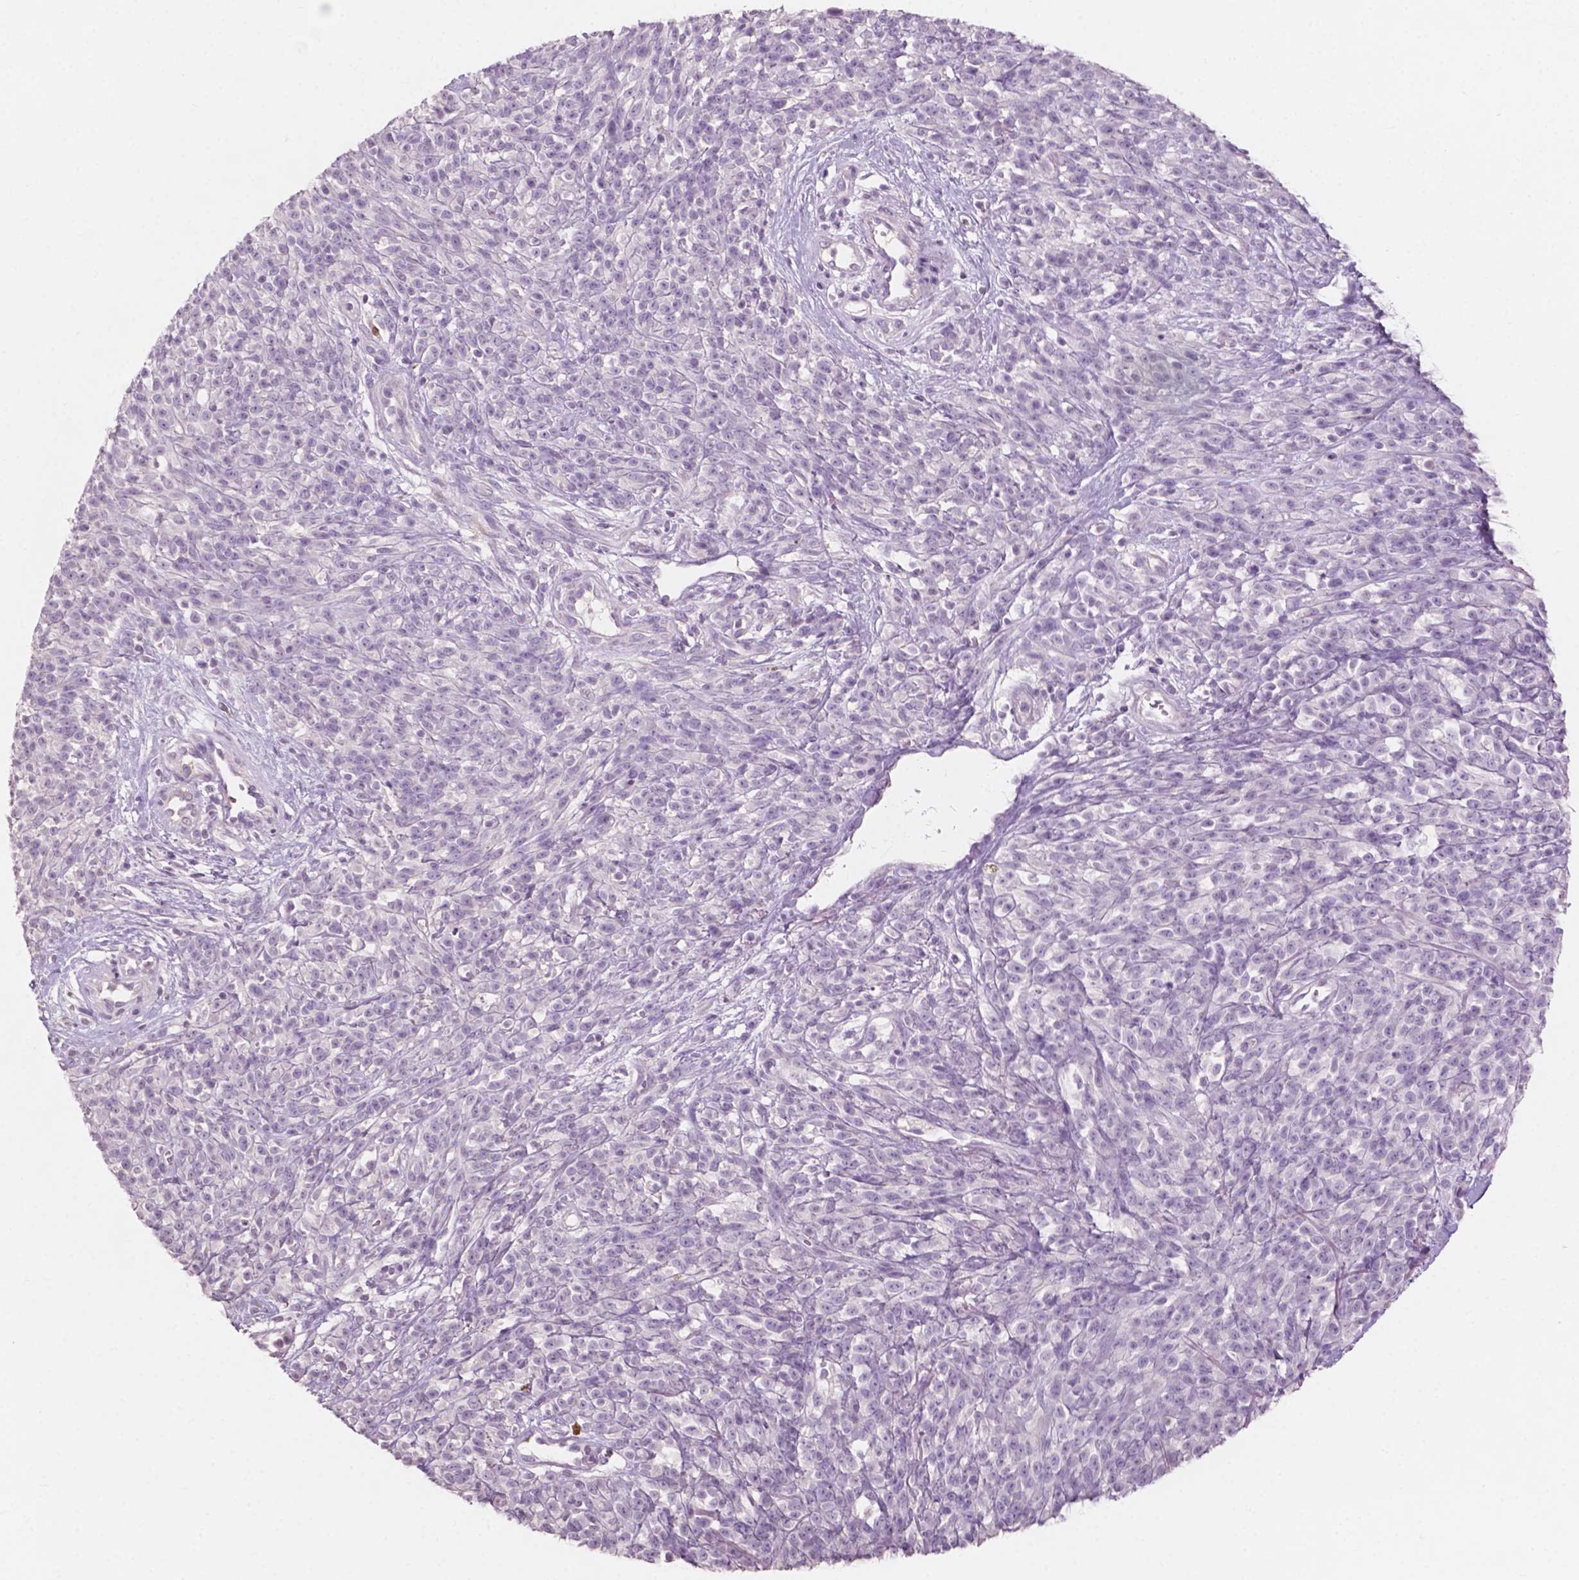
{"staining": {"intensity": "negative", "quantity": "none", "location": "none"}, "tissue": "melanoma", "cell_type": "Tumor cells", "image_type": "cancer", "snomed": [{"axis": "morphology", "description": "Malignant melanoma, NOS"}, {"axis": "topography", "description": "Skin"}, {"axis": "topography", "description": "Skin of trunk"}], "caption": "Tumor cells show no significant positivity in melanoma.", "gene": "AWAT1", "patient": {"sex": "male", "age": 74}}